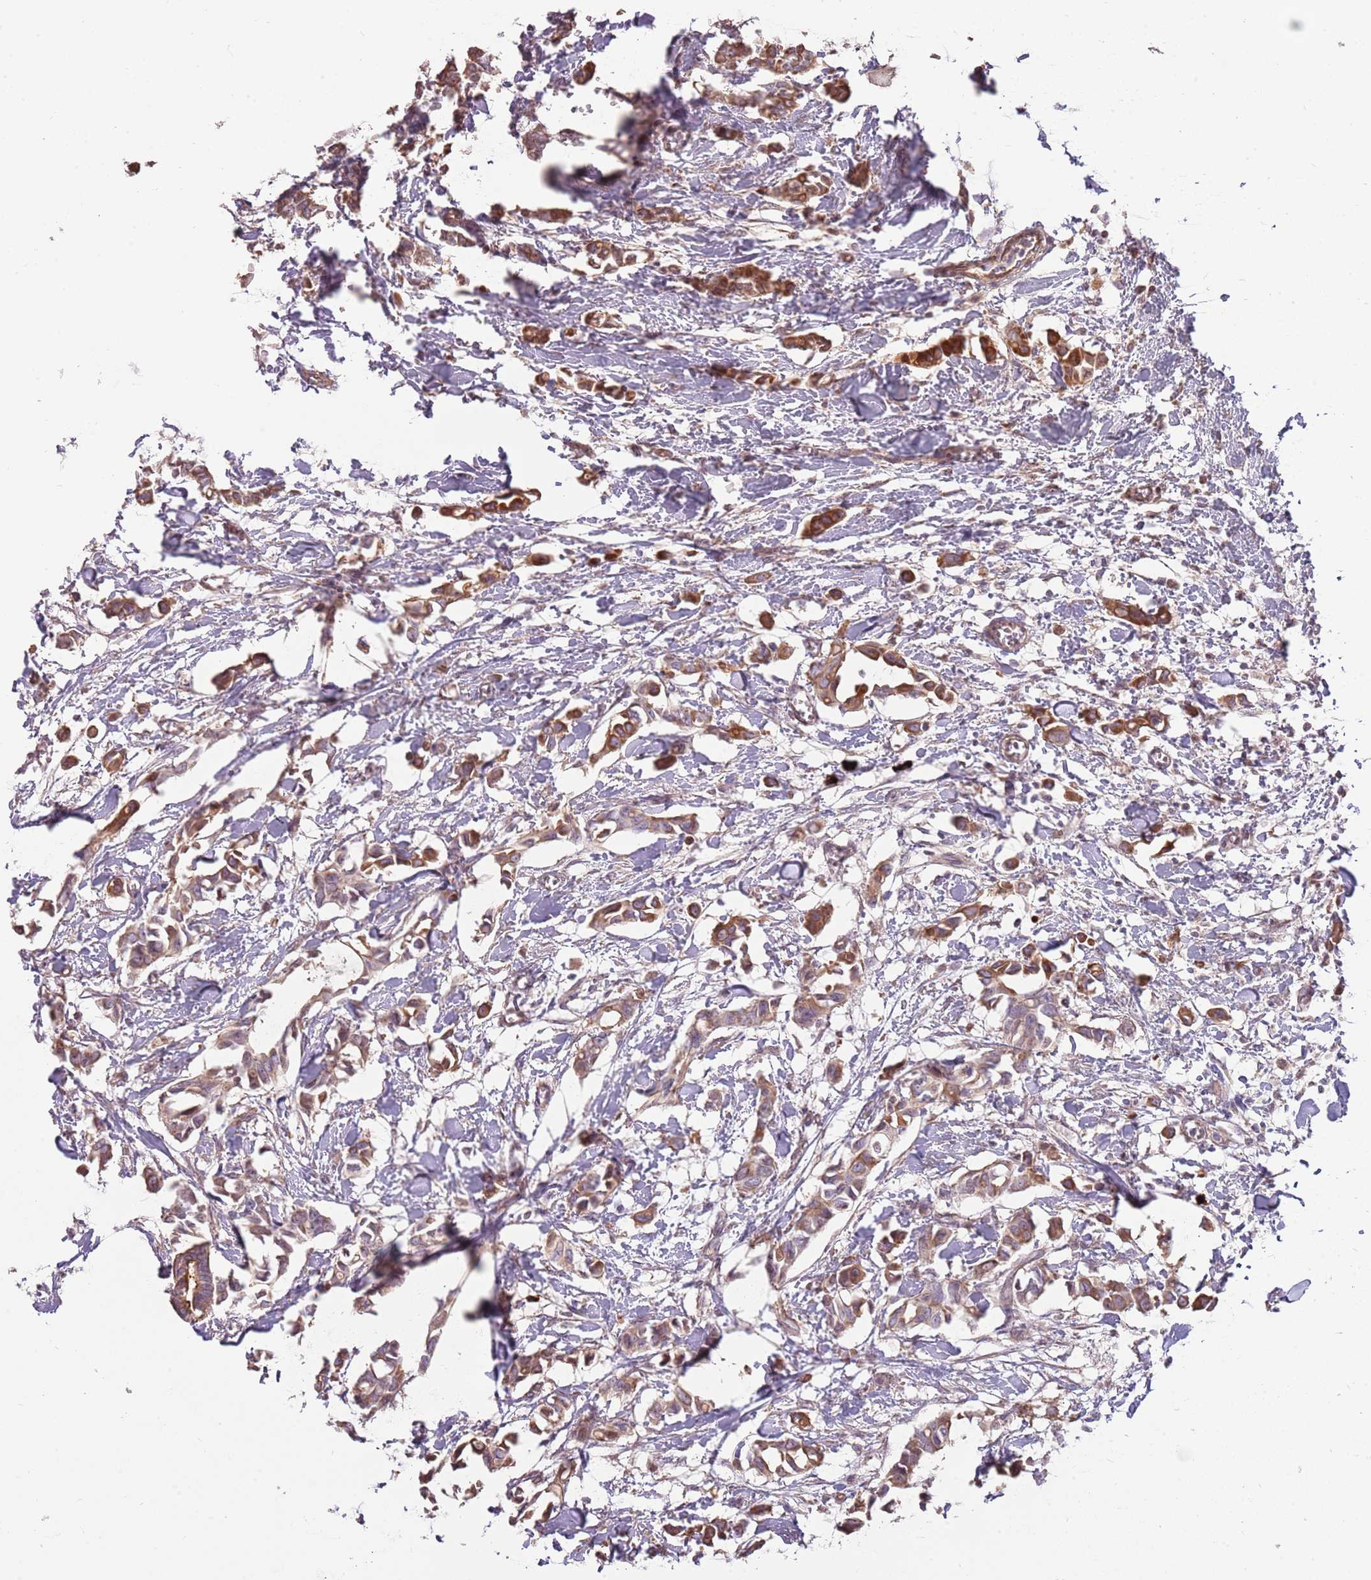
{"staining": {"intensity": "moderate", "quantity": ">75%", "location": "cytoplasmic/membranous"}, "tissue": "breast cancer", "cell_type": "Tumor cells", "image_type": "cancer", "snomed": [{"axis": "morphology", "description": "Duct carcinoma"}, {"axis": "topography", "description": "Breast"}], "caption": "Immunohistochemical staining of invasive ductal carcinoma (breast) reveals moderate cytoplasmic/membranous protein expression in approximately >75% of tumor cells. (Stains: DAB (3,3'-diaminobenzidine) in brown, nuclei in blue, Microscopy: brightfield microscopy at high magnification).", "gene": "MCUB", "patient": {"sex": "female", "age": 41}}